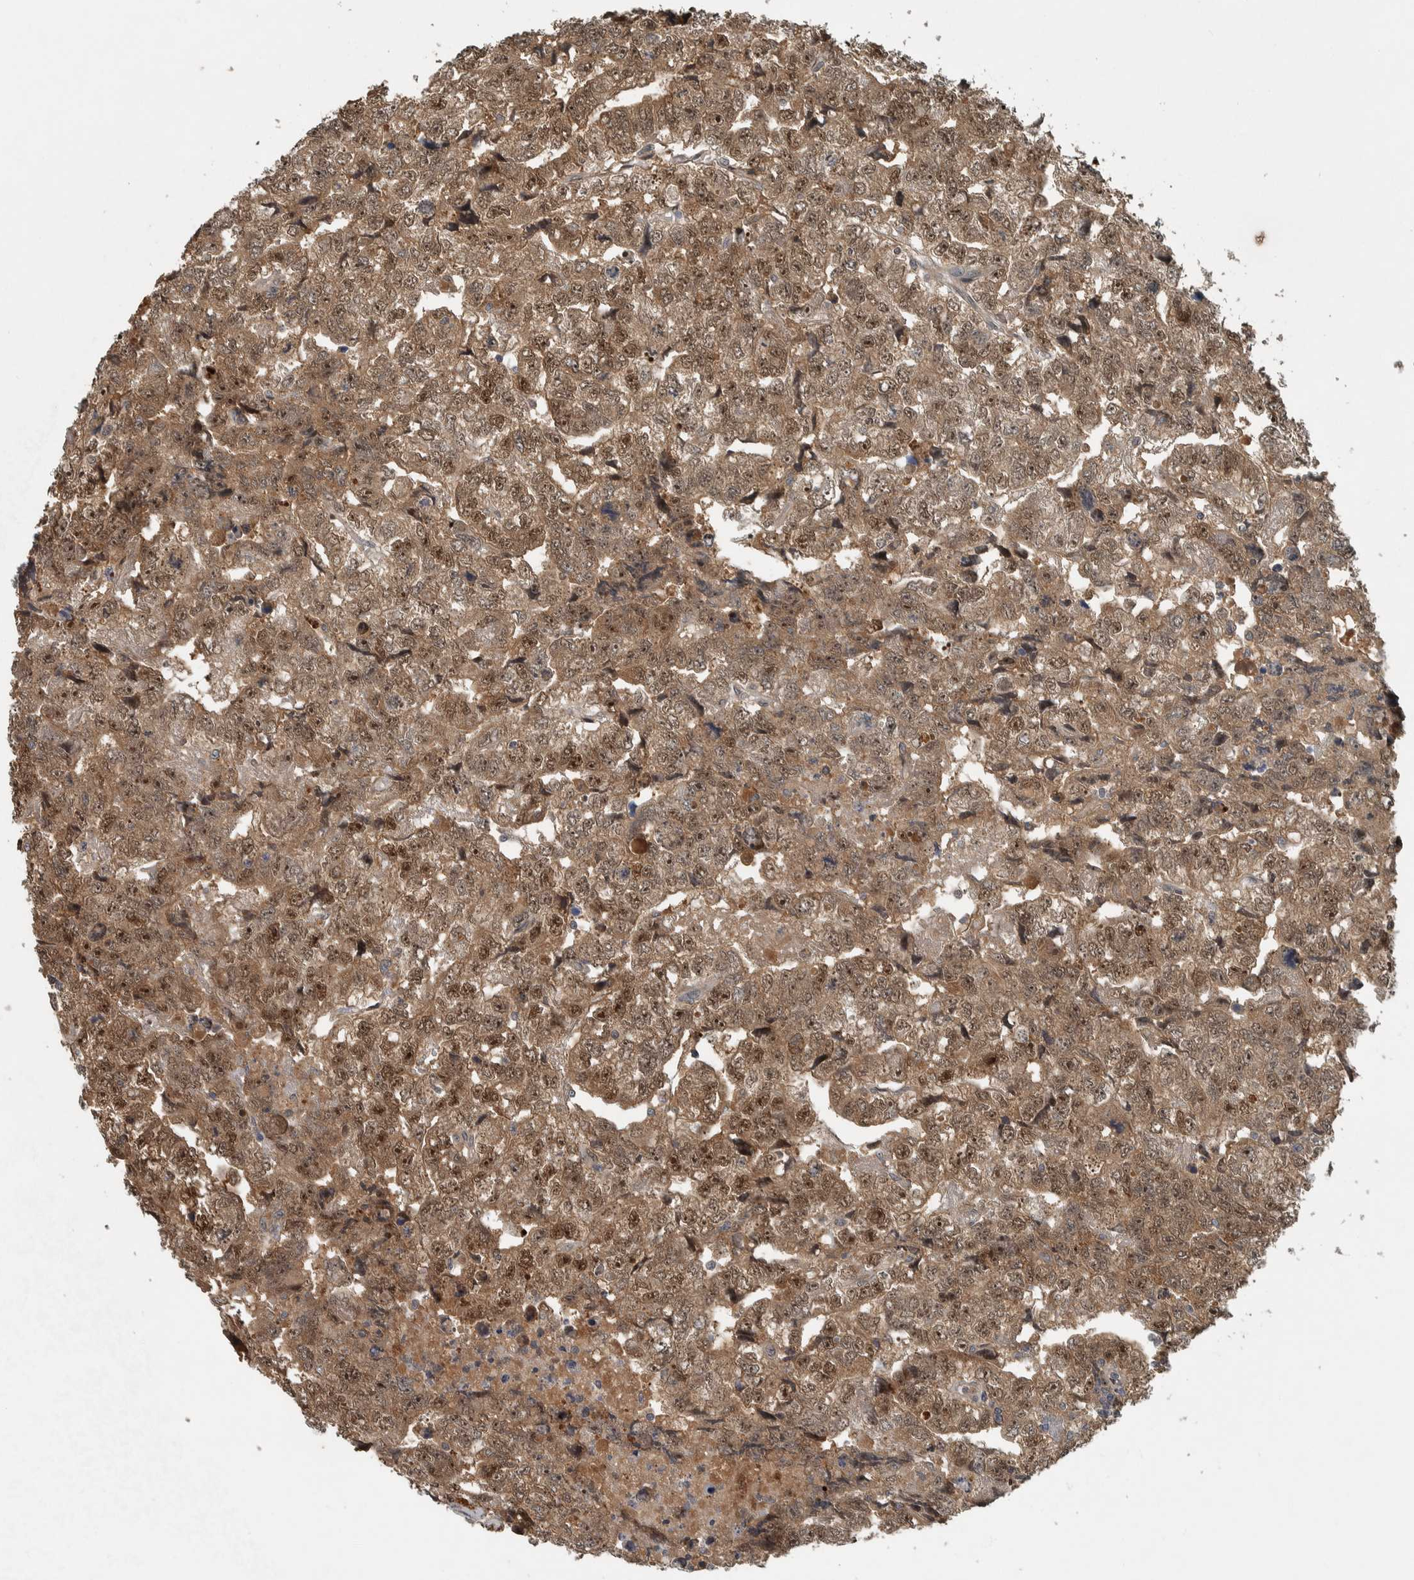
{"staining": {"intensity": "moderate", "quantity": ">75%", "location": "cytoplasmic/membranous,nuclear"}, "tissue": "testis cancer", "cell_type": "Tumor cells", "image_type": "cancer", "snomed": [{"axis": "morphology", "description": "Carcinoma, Embryonal, NOS"}, {"axis": "topography", "description": "Testis"}], "caption": "Moderate cytoplasmic/membranous and nuclear protein expression is identified in approximately >75% of tumor cells in testis embryonal carcinoma. Ihc stains the protein in brown and the nuclei are stained blue.", "gene": "XPO5", "patient": {"sex": "male", "age": 36}}